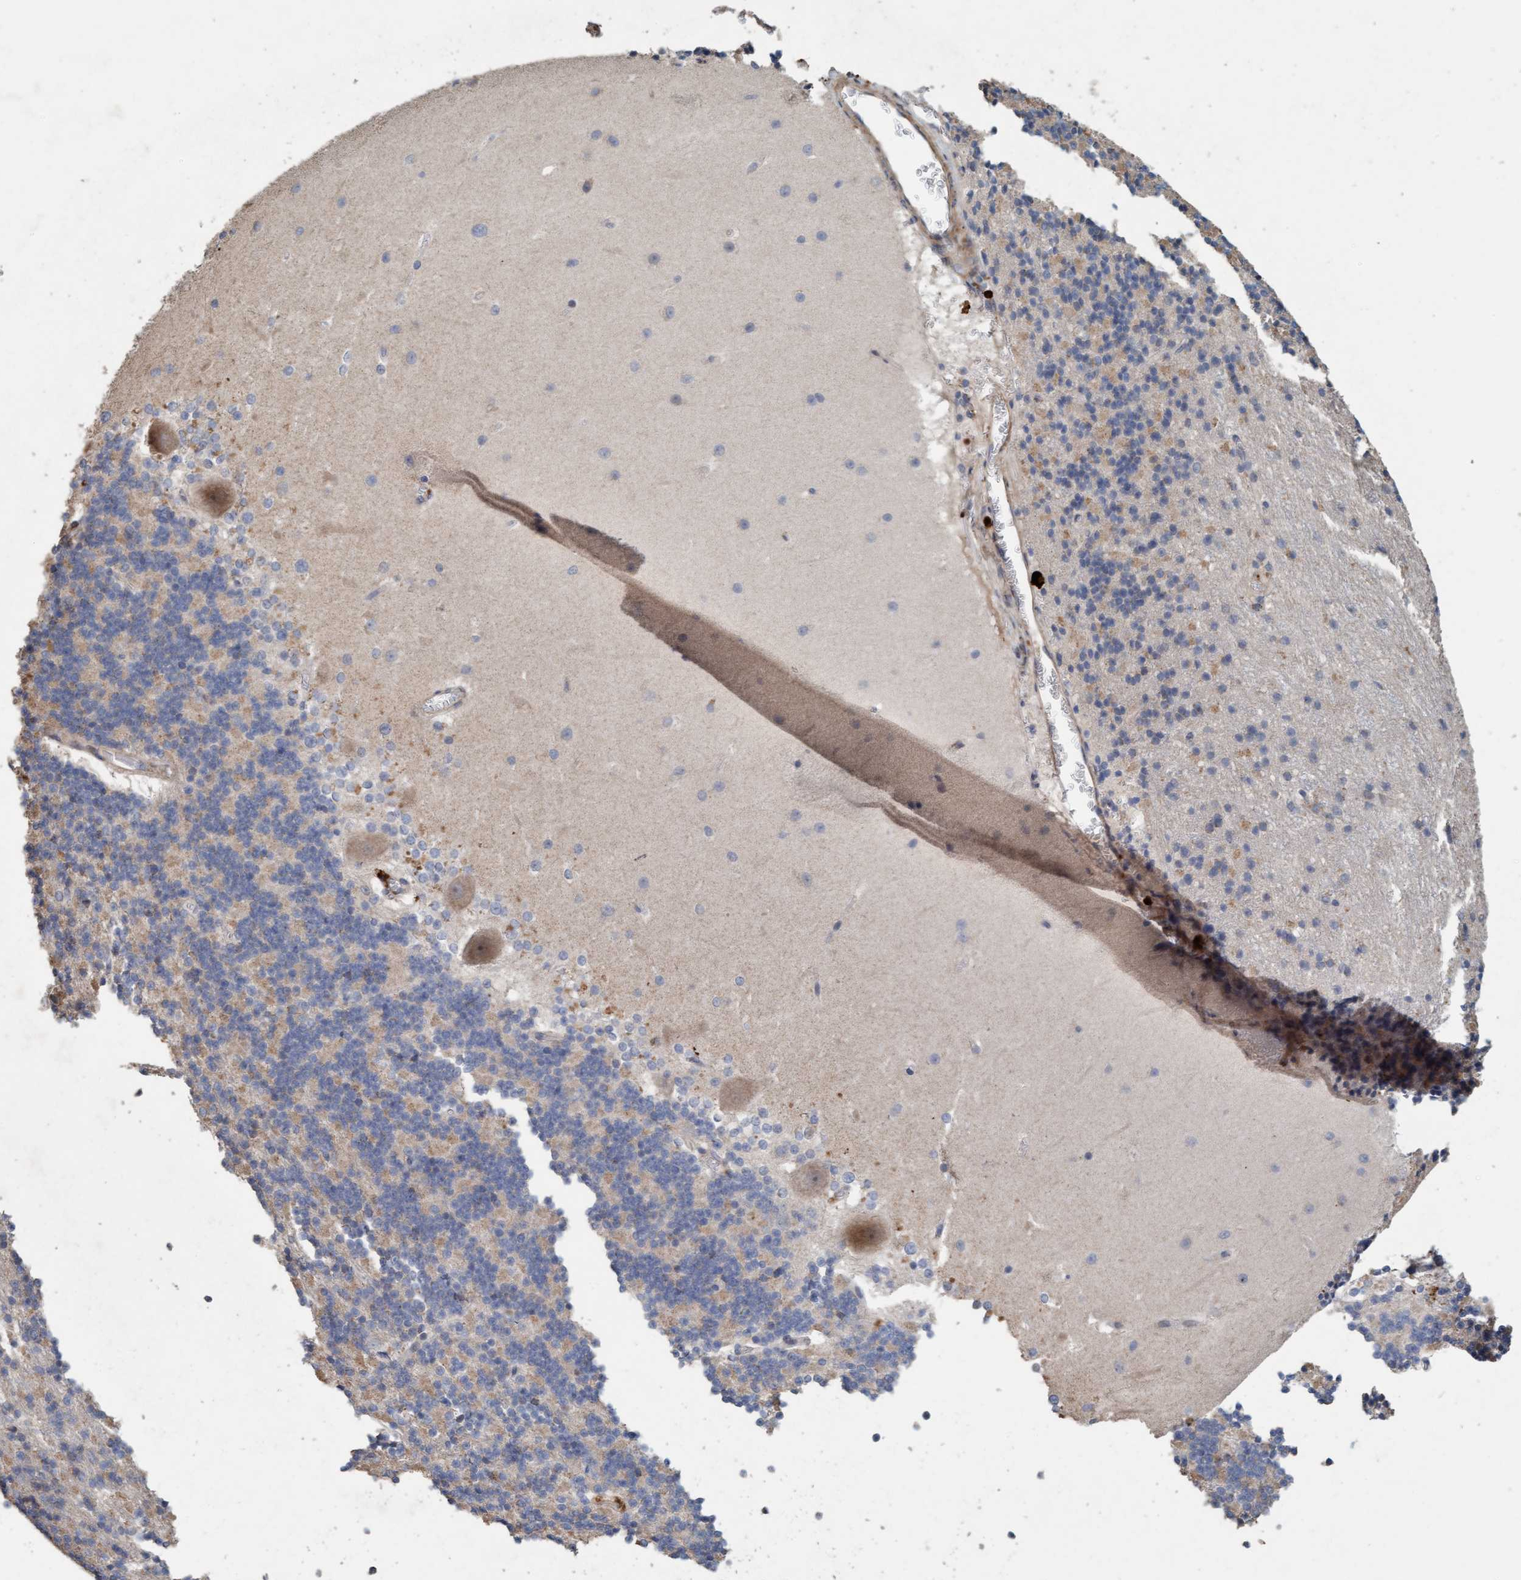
{"staining": {"intensity": "weak", "quantity": "25%-75%", "location": "cytoplasmic/membranous"}, "tissue": "cerebellum", "cell_type": "Cells in granular layer", "image_type": "normal", "snomed": [{"axis": "morphology", "description": "Normal tissue, NOS"}, {"axis": "topography", "description": "Cerebellum"}], "caption": "Cells in granular layer demonstrate weak cytoplasmic/membranous staining in approximately 25%-75% of cells in normal cerebellum.", "gene": "LONRF1", "patient": {"sex": "female", "age": 19}}